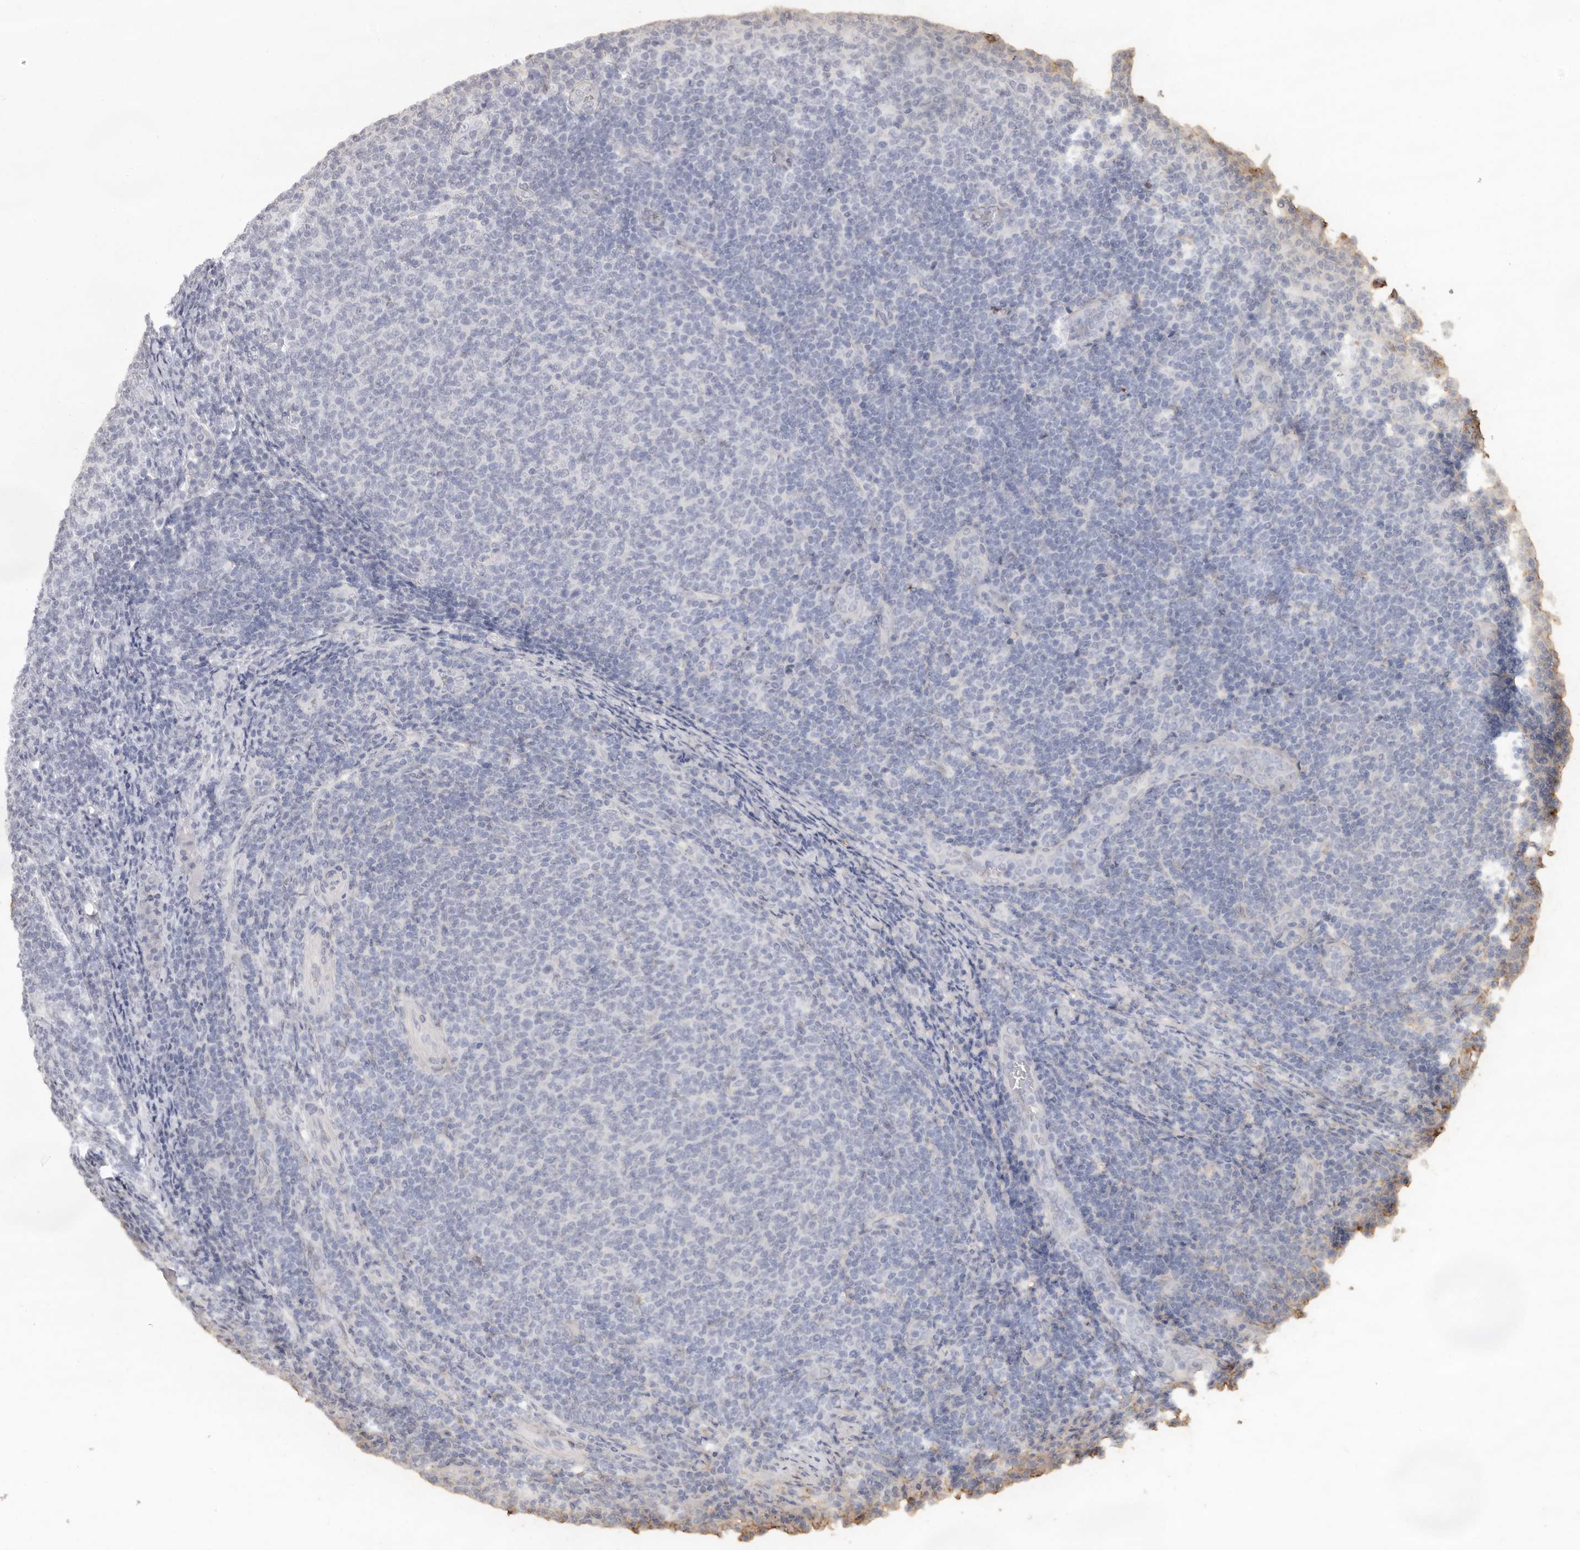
{"staining": {"intensity": "negative", "quantity": "none", "location": "none"}, "tissue": "lymphoma", "cell_type": "Tumor cells", "image_type": "cancer", "snomed": [{"axis": "morphology", "description": "Malignant lymphoma, non-Hodgkin's type, Low grade"}, {"axis": "topography", "description": "Lymph node"}], "caption": "This photomicrograph is of lymphoma stained with immunohistochemistry (IHC) to label a protein in brown with the nuclei are counter-stained blue. There is no staining in tumor cells.", "gene": "LINGO2", "patient": {"sex": "male", "age": 66}}